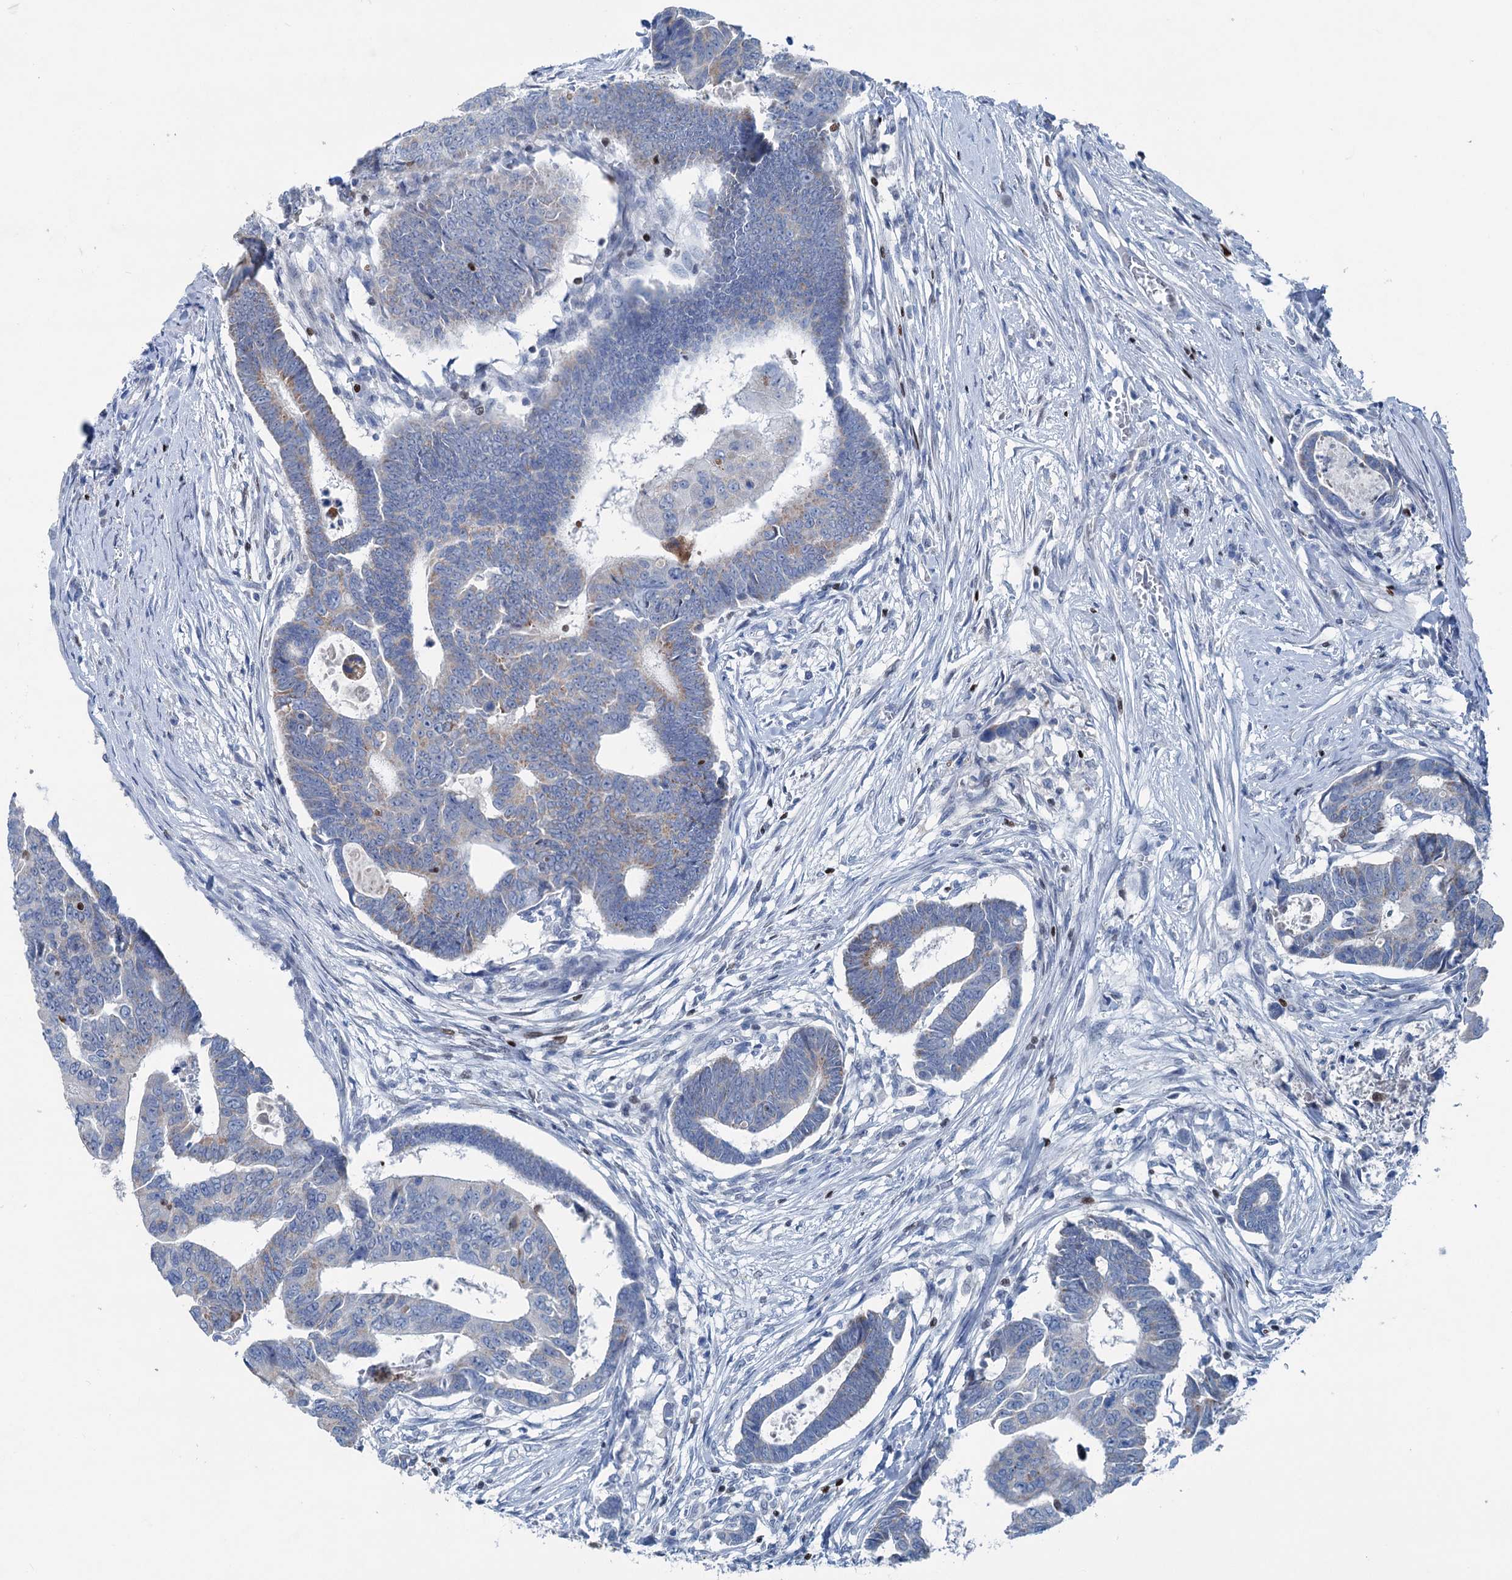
{"staining": {"intensity": "weak", "quantity": "<25%", "location": "cytoplasmic/membranous"}, "tissue": "colorectal cancer", "cell_type": "Tumor cells", "image_type": "cancer", "snomed": [{"axis": "morphology", "description": "Adenocarcinoma, NOS"}, {"axis": "topography", "description": "Rectum"}], "caption": "Micrograph shows no protein positivity in tumor cells of colorectal cancer (adenocarcinoma) tissue.", "gene": "ELP4", "patient": {"sex": "female", "age": 65}}